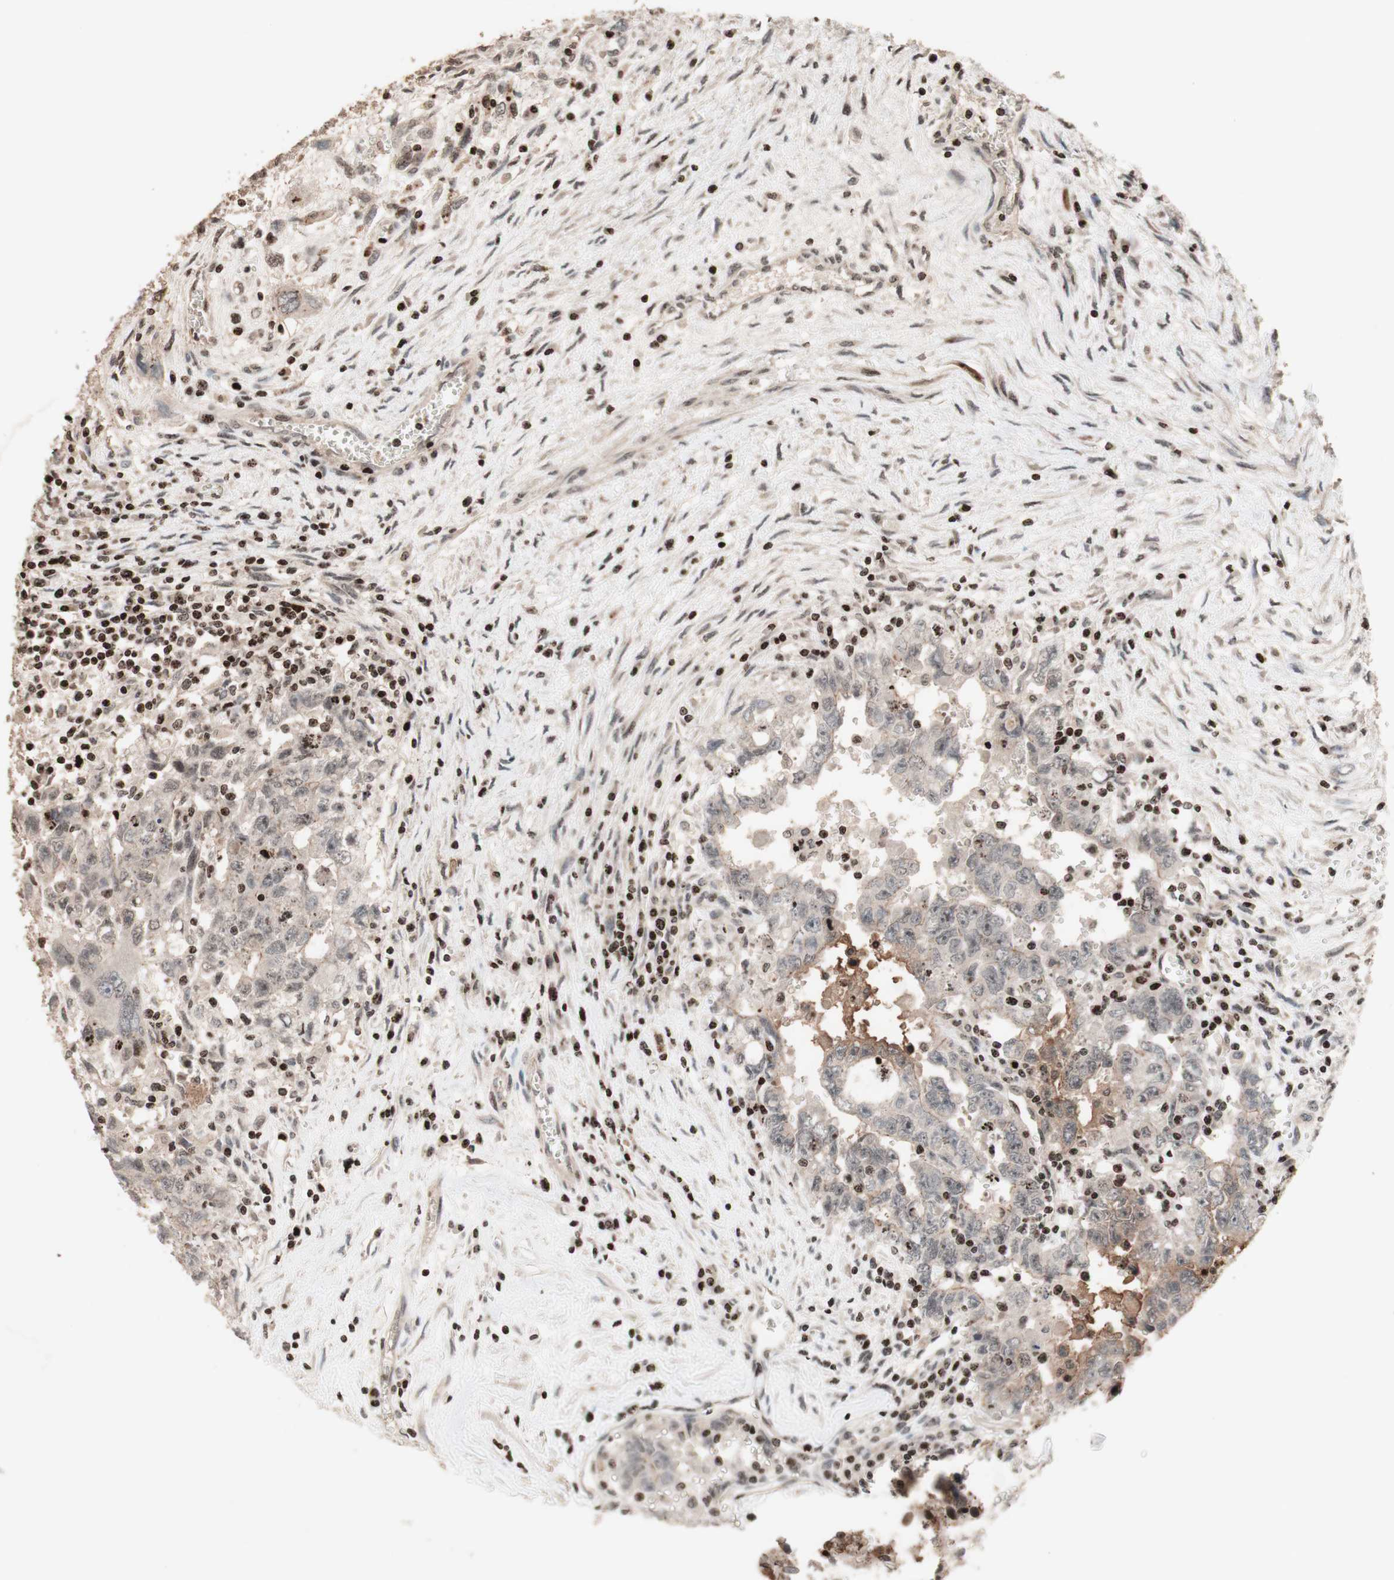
{"staining": {"intensity": "negative", "quantity": "none", "location": "none"}, "tissue": "testis cancer", "cell_type": "Tumor cells", "image_type": "cancer", "snomed": [{"axis": "morphology", "description": "Carcinoma, Embryonal, NOS"}, {"axis": "topography", "description": "Testis"}], "caption": "Human testis cancer (embryonal carcinoma) stained for a protein using IHC exhibits no expression in tumor cells.", "gene": "POLA1", "patient": {"sex": "male", "age": 28}}